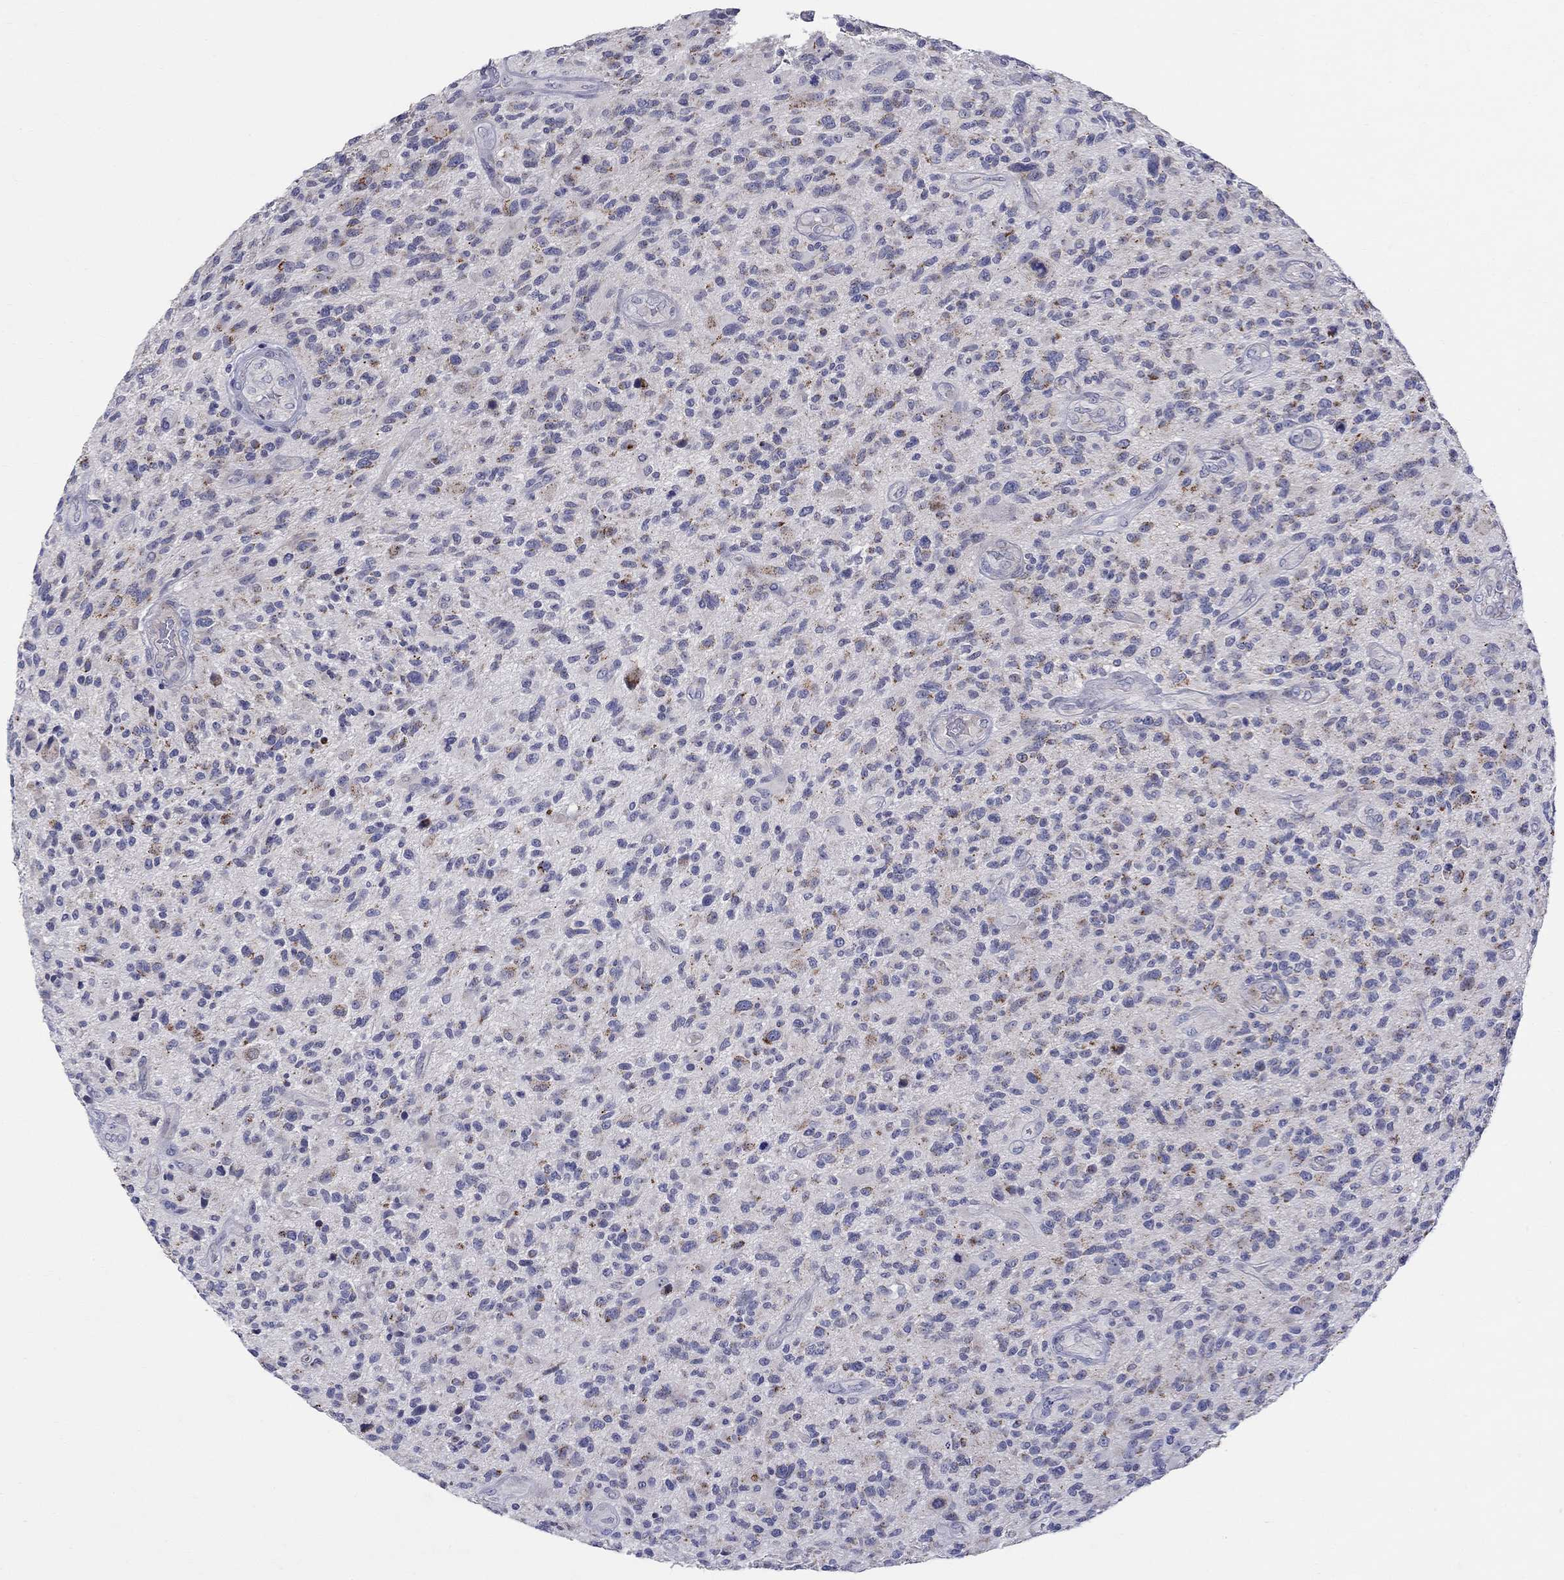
{"staining": {"intensity": "strong", "quantity": "<25%", "location": "cytoplasmic/membranous"}, "tissue": "glioma", "cell_type": "Tumor cells", "image_type": "cancer", "snomed": [{"axis": "morphology", "description": "Glioma, malignant, High grade"}, {"axis": "topography", "description": "Brain"}], "caption": "This micrograph exhibits malignant glioma (high-grade) stained with immunohistochemistry to label a protein in brown. The cytoplasmic/membranous of tumor cells show strong positivity for the protein. Nuclei are counter-stained blue.", "gene": "HMX2", "patient": {"sex": "male", "age": 47}}